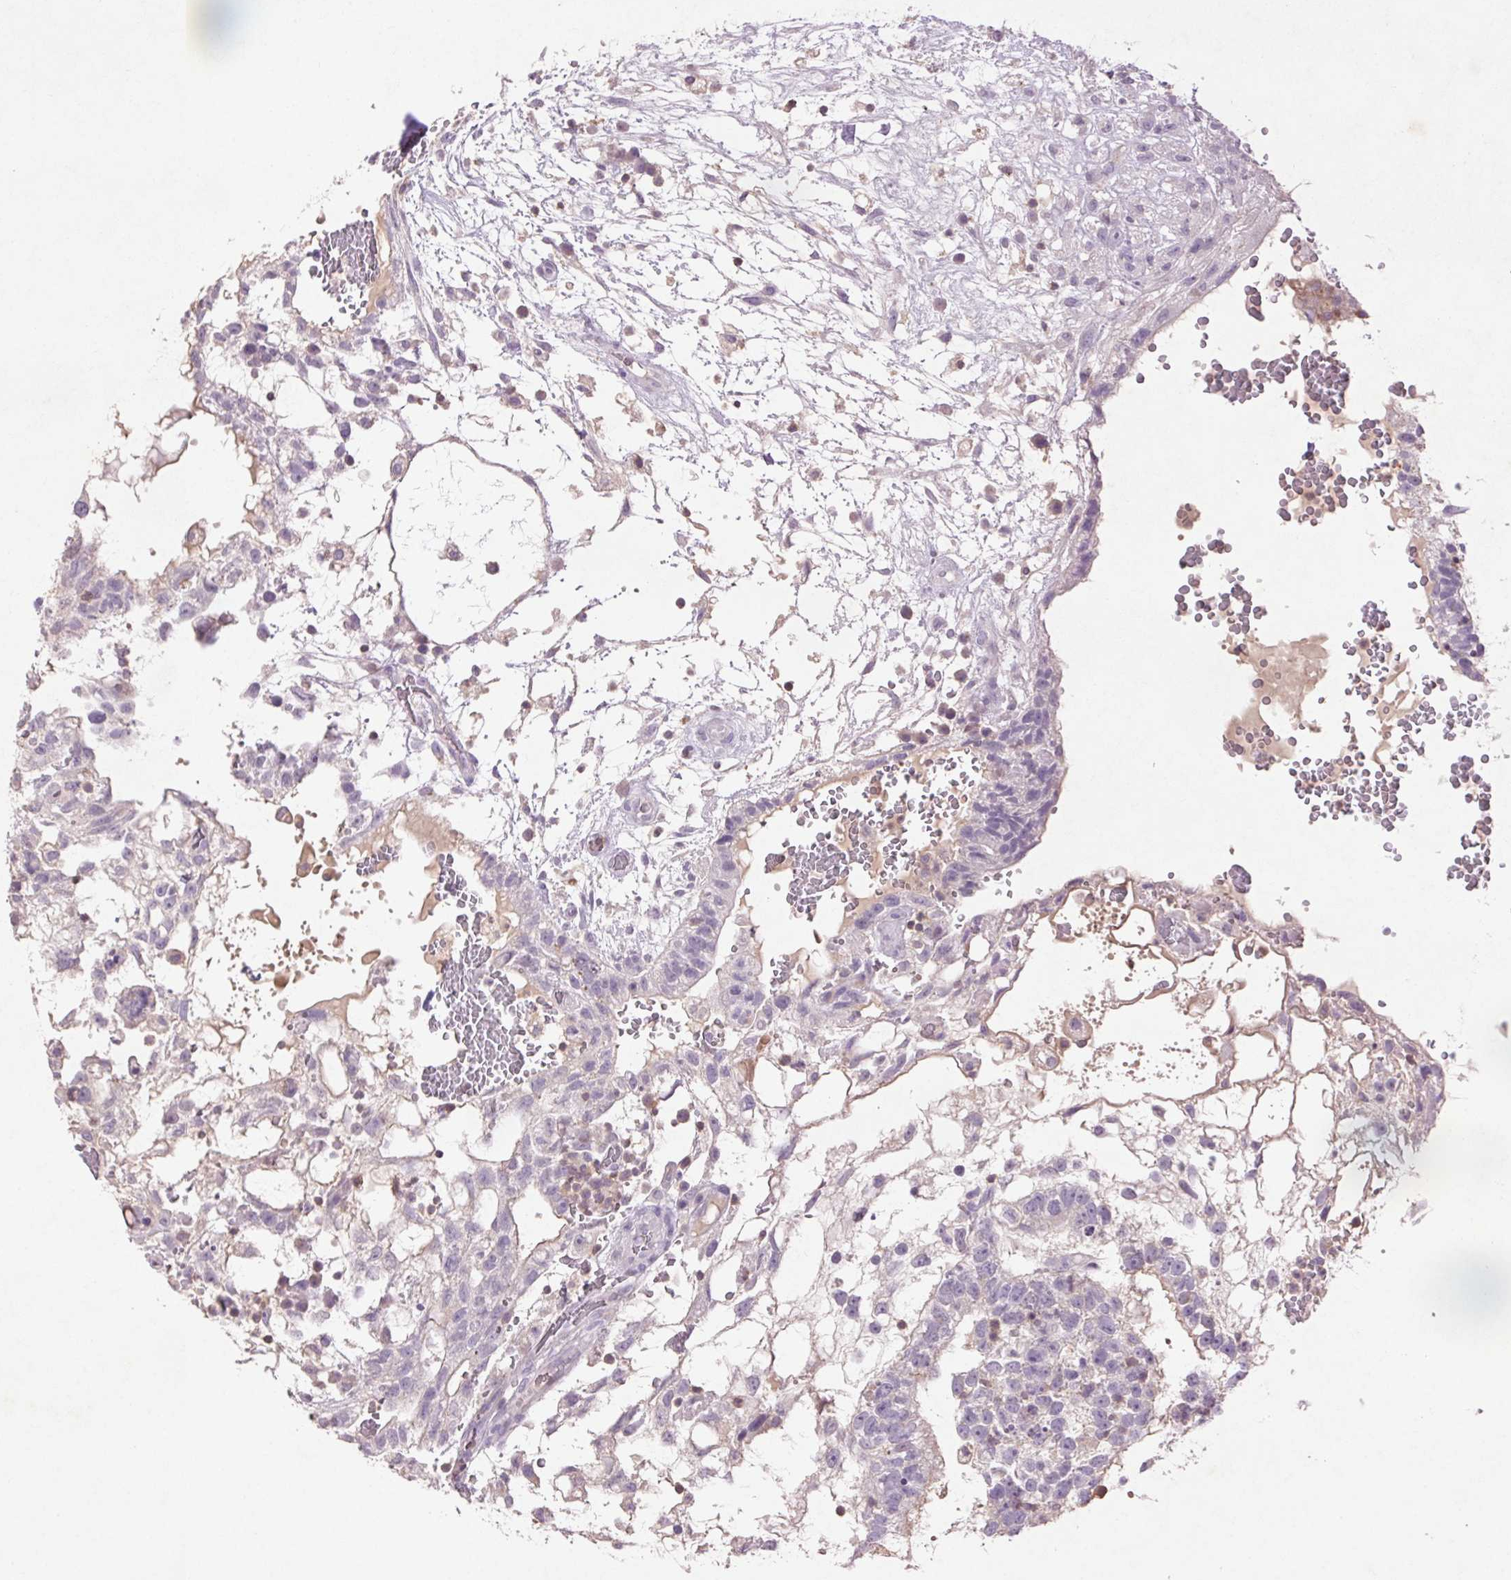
{"staining": {"intensity": "negative", "quantity": "none", "location": "none"}, "tissue": "testis cancer", "cell_type": "Tumor cells", "image_type": "cancer", "snomed": [{"axis": "morphology", "description": "Normal tissue, NOS"}, {"axis": "morphology", "description": "Carcinoma, Embryonal, NOS"}, {"axis": "topography", "description": "Testis"}], "caption": "High power microscopy histopathology image of an immunohistochemistry (IHC) image of embryonal carcinoma (testis), revealing no significant expression in tumor cells. Nuclei are stained in blue.", "gene": "FNDC7", "patient": {"sex": "male", "age": 32}}